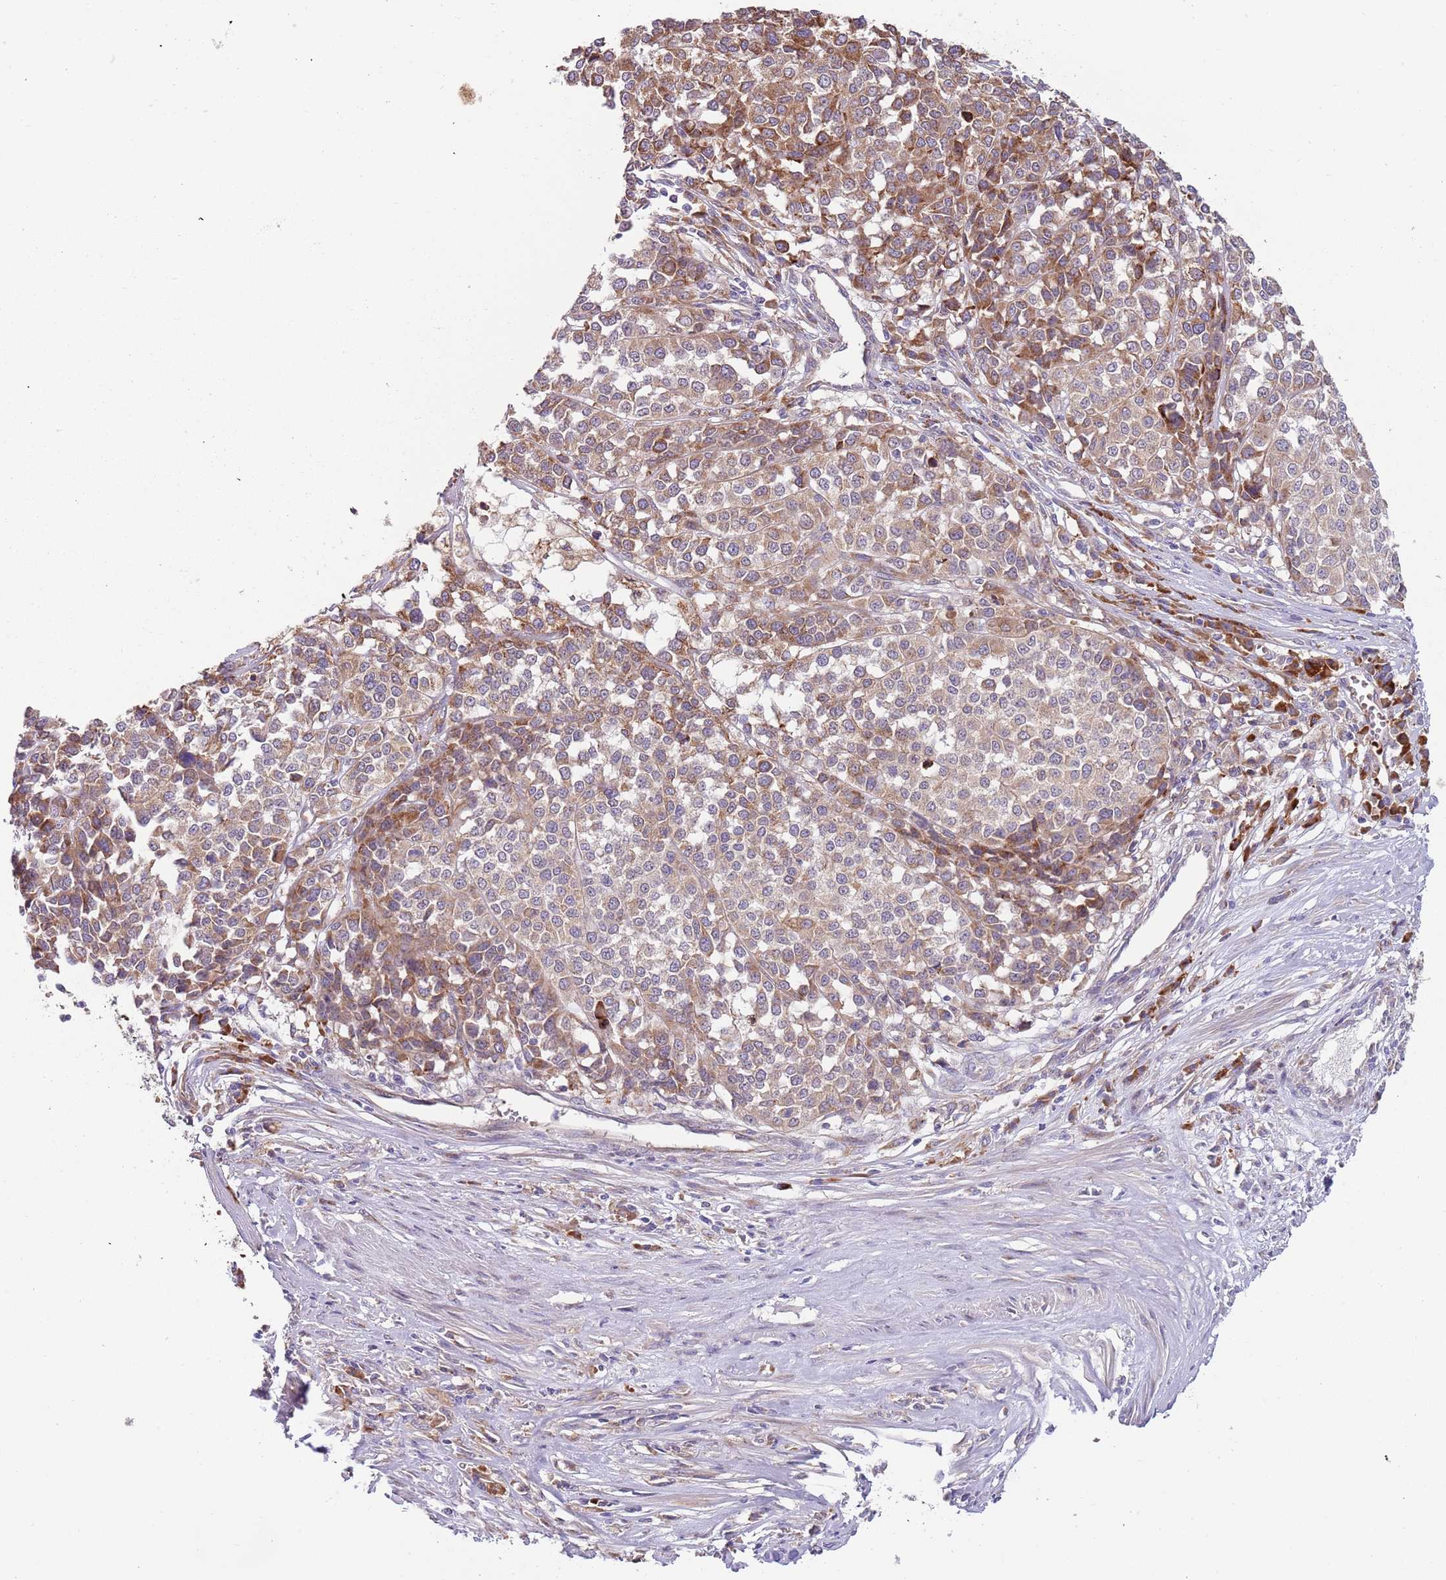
{"staining": {"intensity": "moderate", "quantity": ">75%", "location": "cytoplasmic/membranous"}, "tissue": "melanoma", "cell_type": "Tumor cells", "image_type": "cancer", "snomed": [{"axis": "morphology", "description": "Malignant melanoma, Metastatic site"}, {"axis": "topography", "description": "Lymph node"}], "caption": "Immunohistochemical staining of melanoma demonstrates medium levels of moderate cytoplasmic/membranous protein expression in approximately >75% of tumor cells.", "gene": "VWCE", "patient": {"sex": "male", "age": 44}}